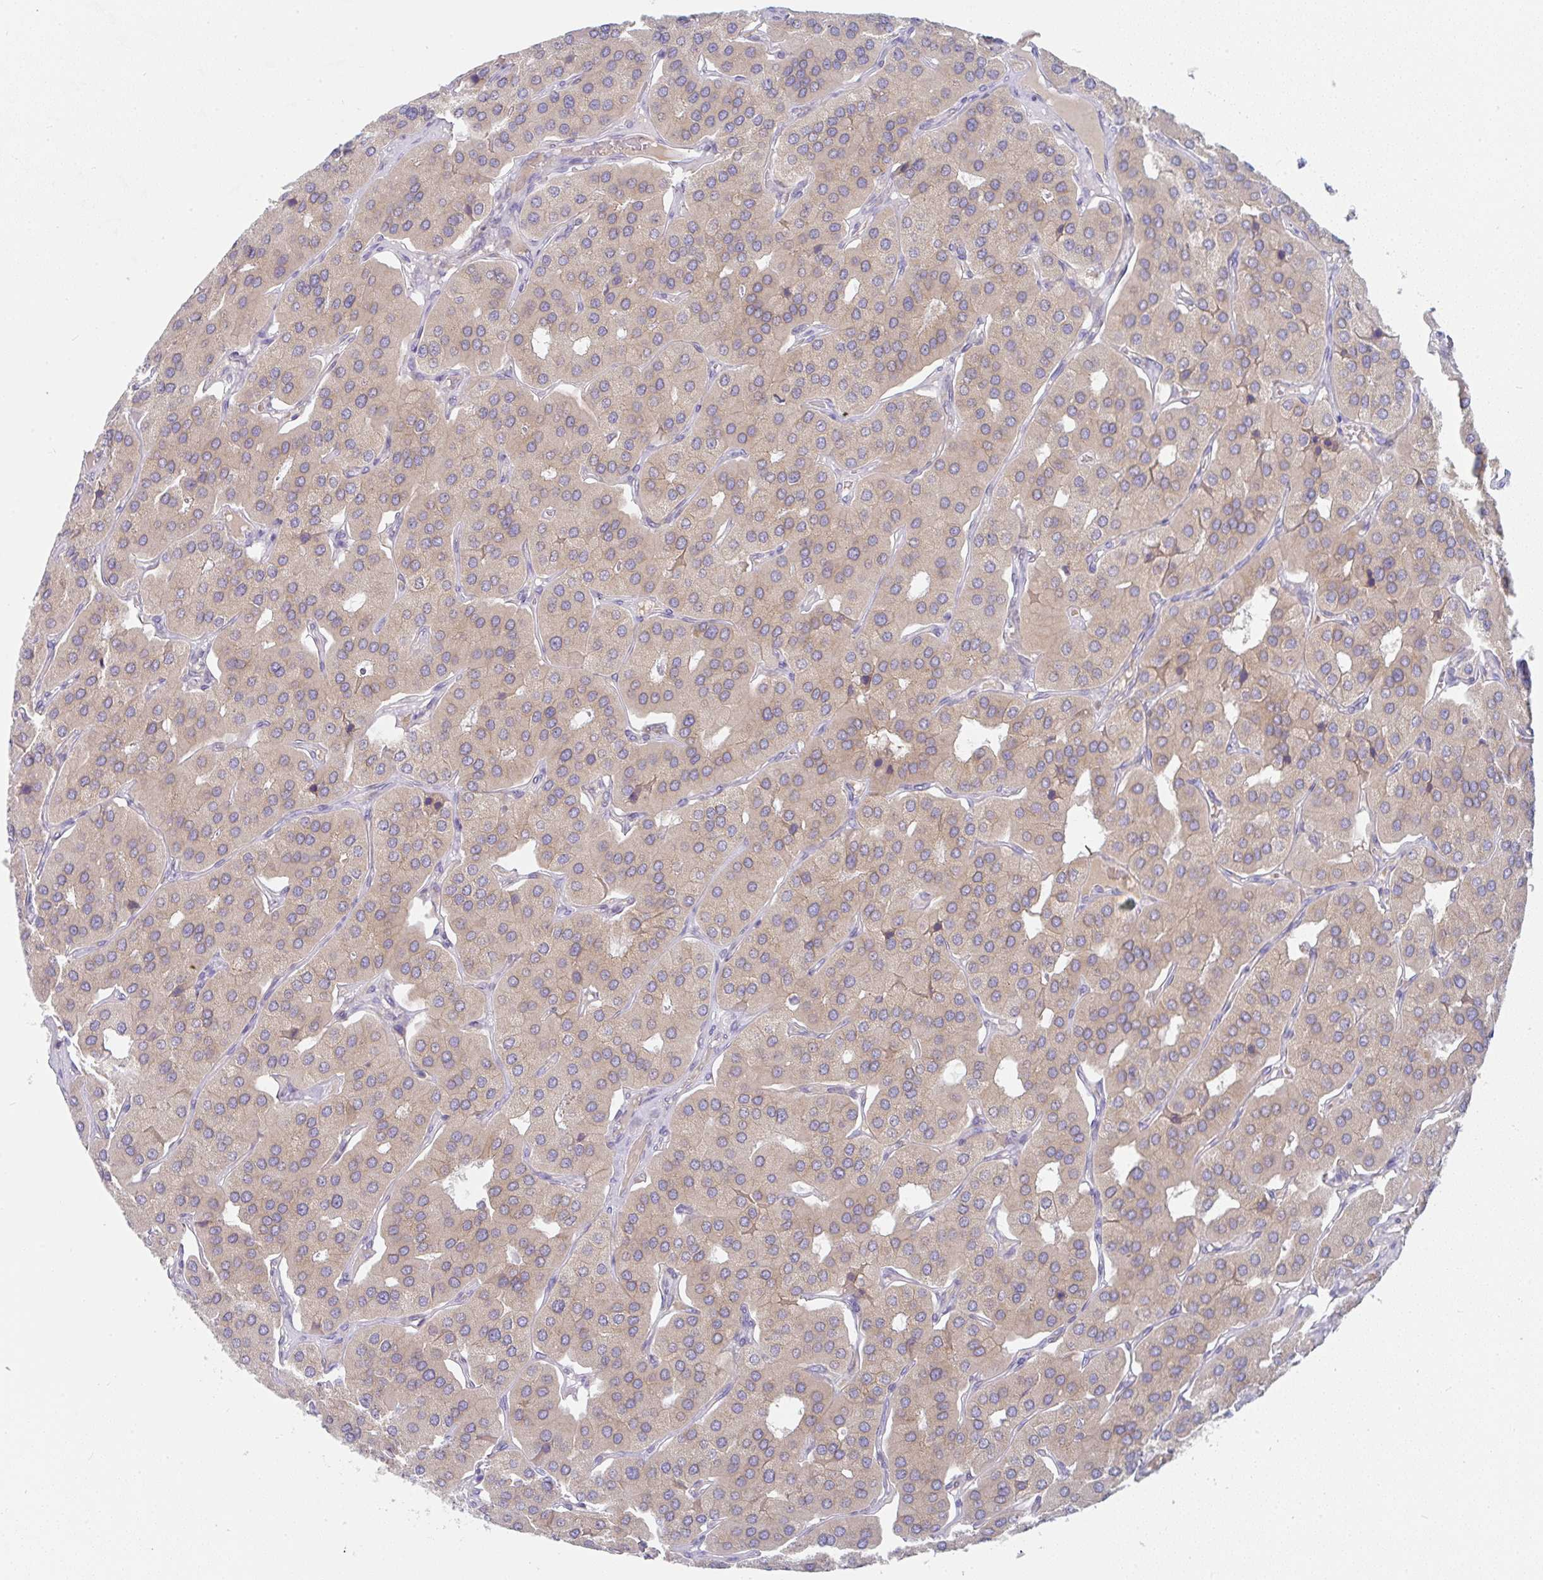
{"staining": {"intensity": "weak", "quantity": ">75%", "location": "cytoplasmic/membranous"}, "tissue": "parathyroid gland", "cell_type": "Glandular cells", "image_type": "normal", "snomed": [{"axis": "morphology", "description": "Normal tissue, NOS"}, {"axis": "morphology", "description": "Adenoma, NOS"}, {"axis": "topography", "description": "Parathyroid gland"}], "caption": "Protein staining by immunohistochemistry (IHC) reveals weak cytoplasmic/membranous positivity in about >75% of glandular cells in benign parathyroid gland.", "gene": "DERL2", "patient": {"sex": "female", "age": 86}}